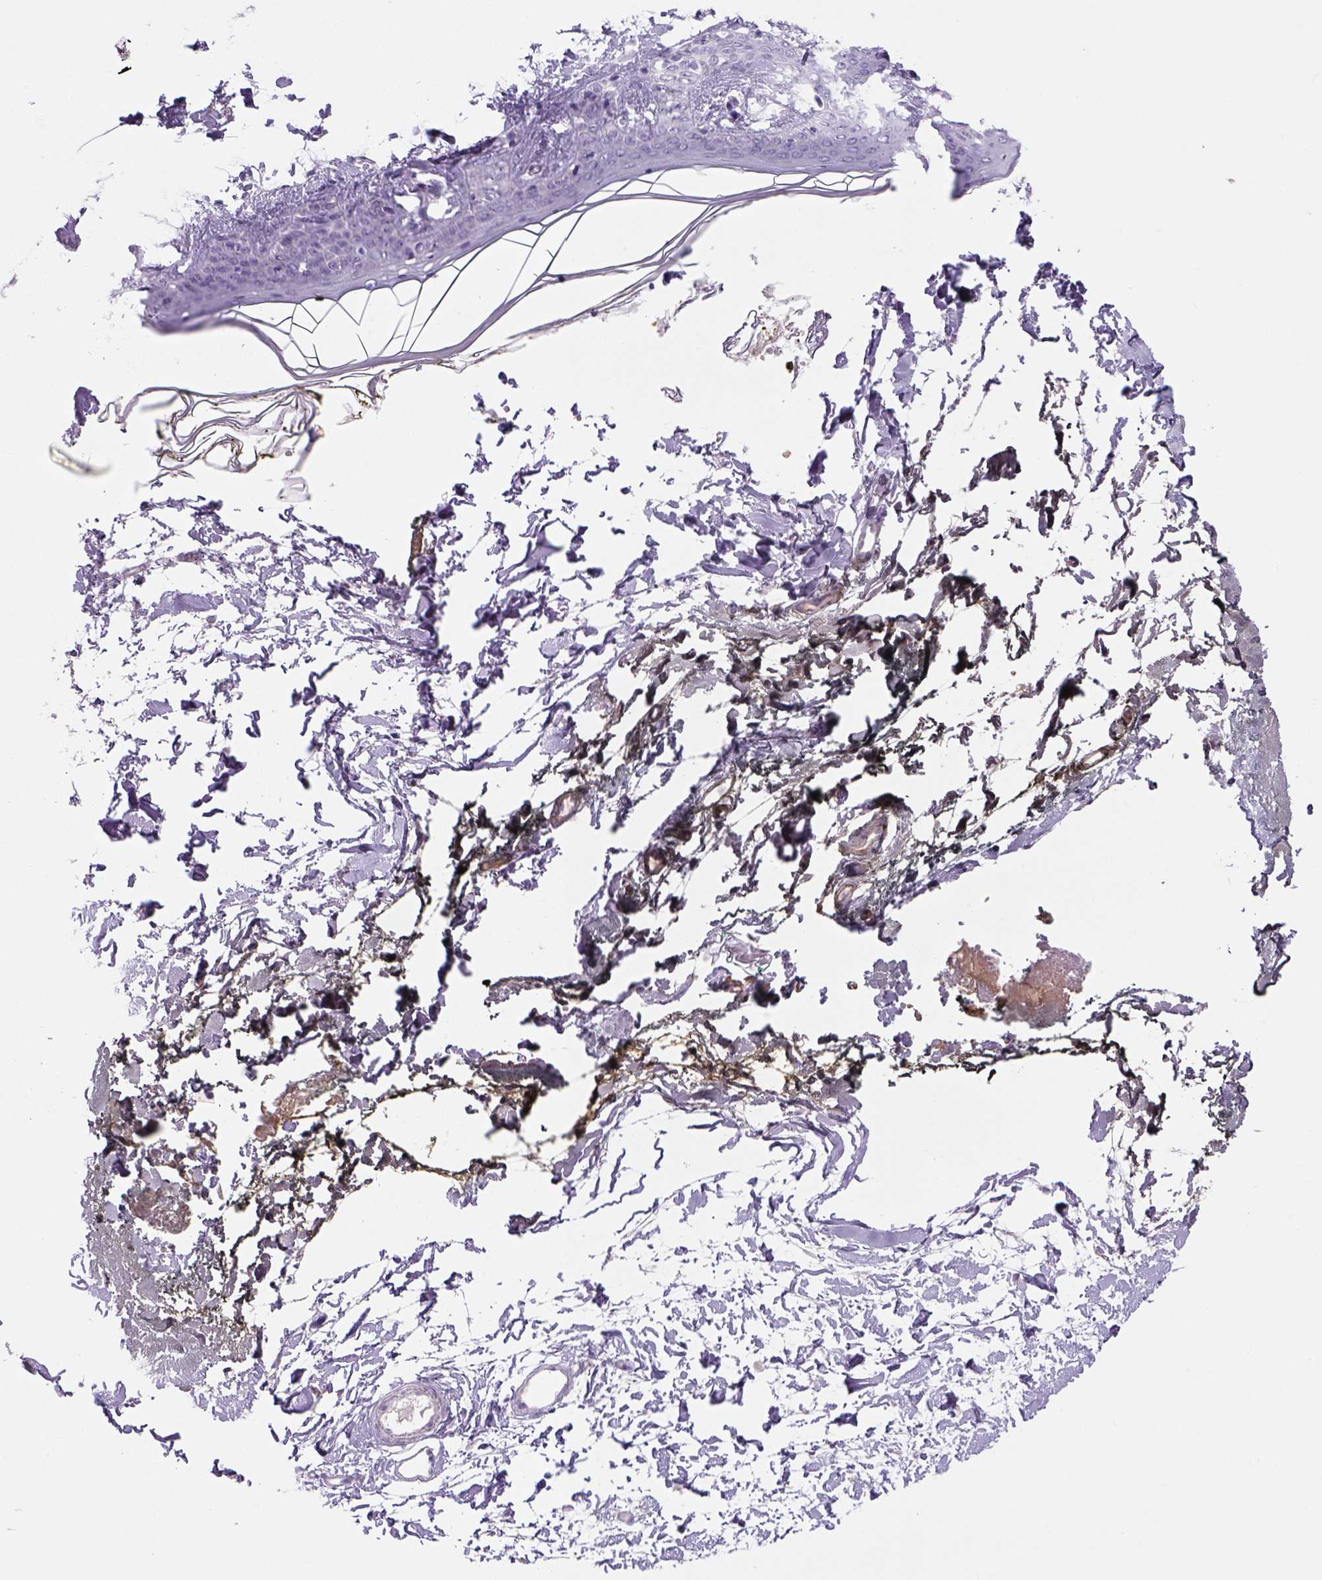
{"staining": {"intensity": "negative", "quantity": "none", "location": "none"}, "tissue": "skin", "cell_type": "Fibroblasts", "image_type": "normal", "snomed": [{"axis": "morphology", "description": "Normal tissue, NOS"}, {"axis": "topography", "description": "Skin"}], "caption": "A micrograph of skin stained for a protein reveals no brown staining in fibroblasts. (Brightfield microscopy of DAB immunohistochemistry at high magnification).", "gene": "TENM4", "patient": {"sex": "female", "age": 34}}